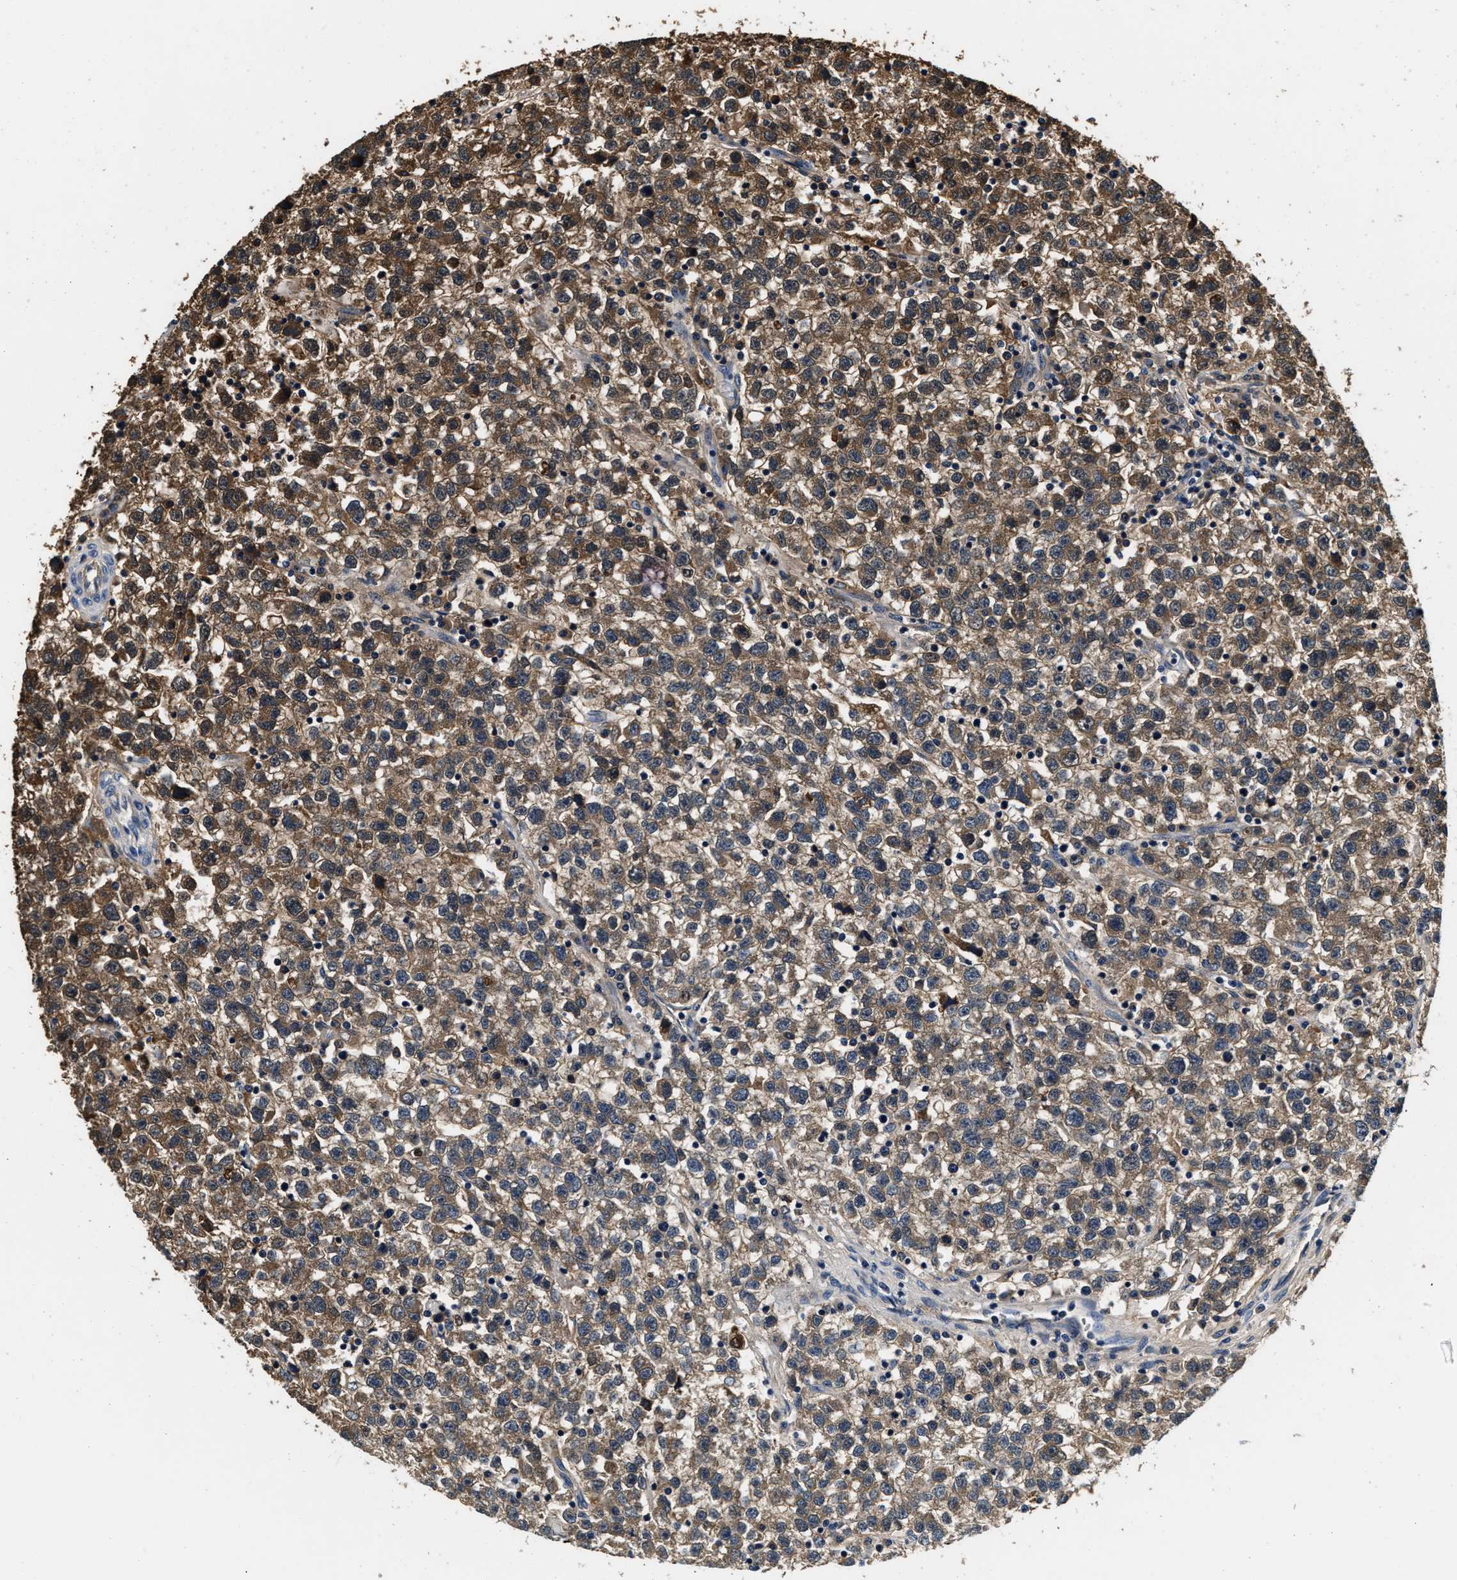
{"staining": {"intensity": "moderate", "quantity": ">75%", "location": "cytoplasmic/membranous"}, "tissue": "testis cancer", "cell_type": "Tumor cells", "image_type": "cancer", "snomed": [{"axis": "morphology", "description": "Seminoma, NOS"}, {"axis": "topography", "description": "Testis"}], "caption": "This photomicrograph shows immunohistochemistry staining of seminoma (testis), with medium moderate cytoplasmic/membranous positivity in approximately >75% of tumor cells.", "gene": "PHPT1", "patient": {"sex": "male", "age": 22}}